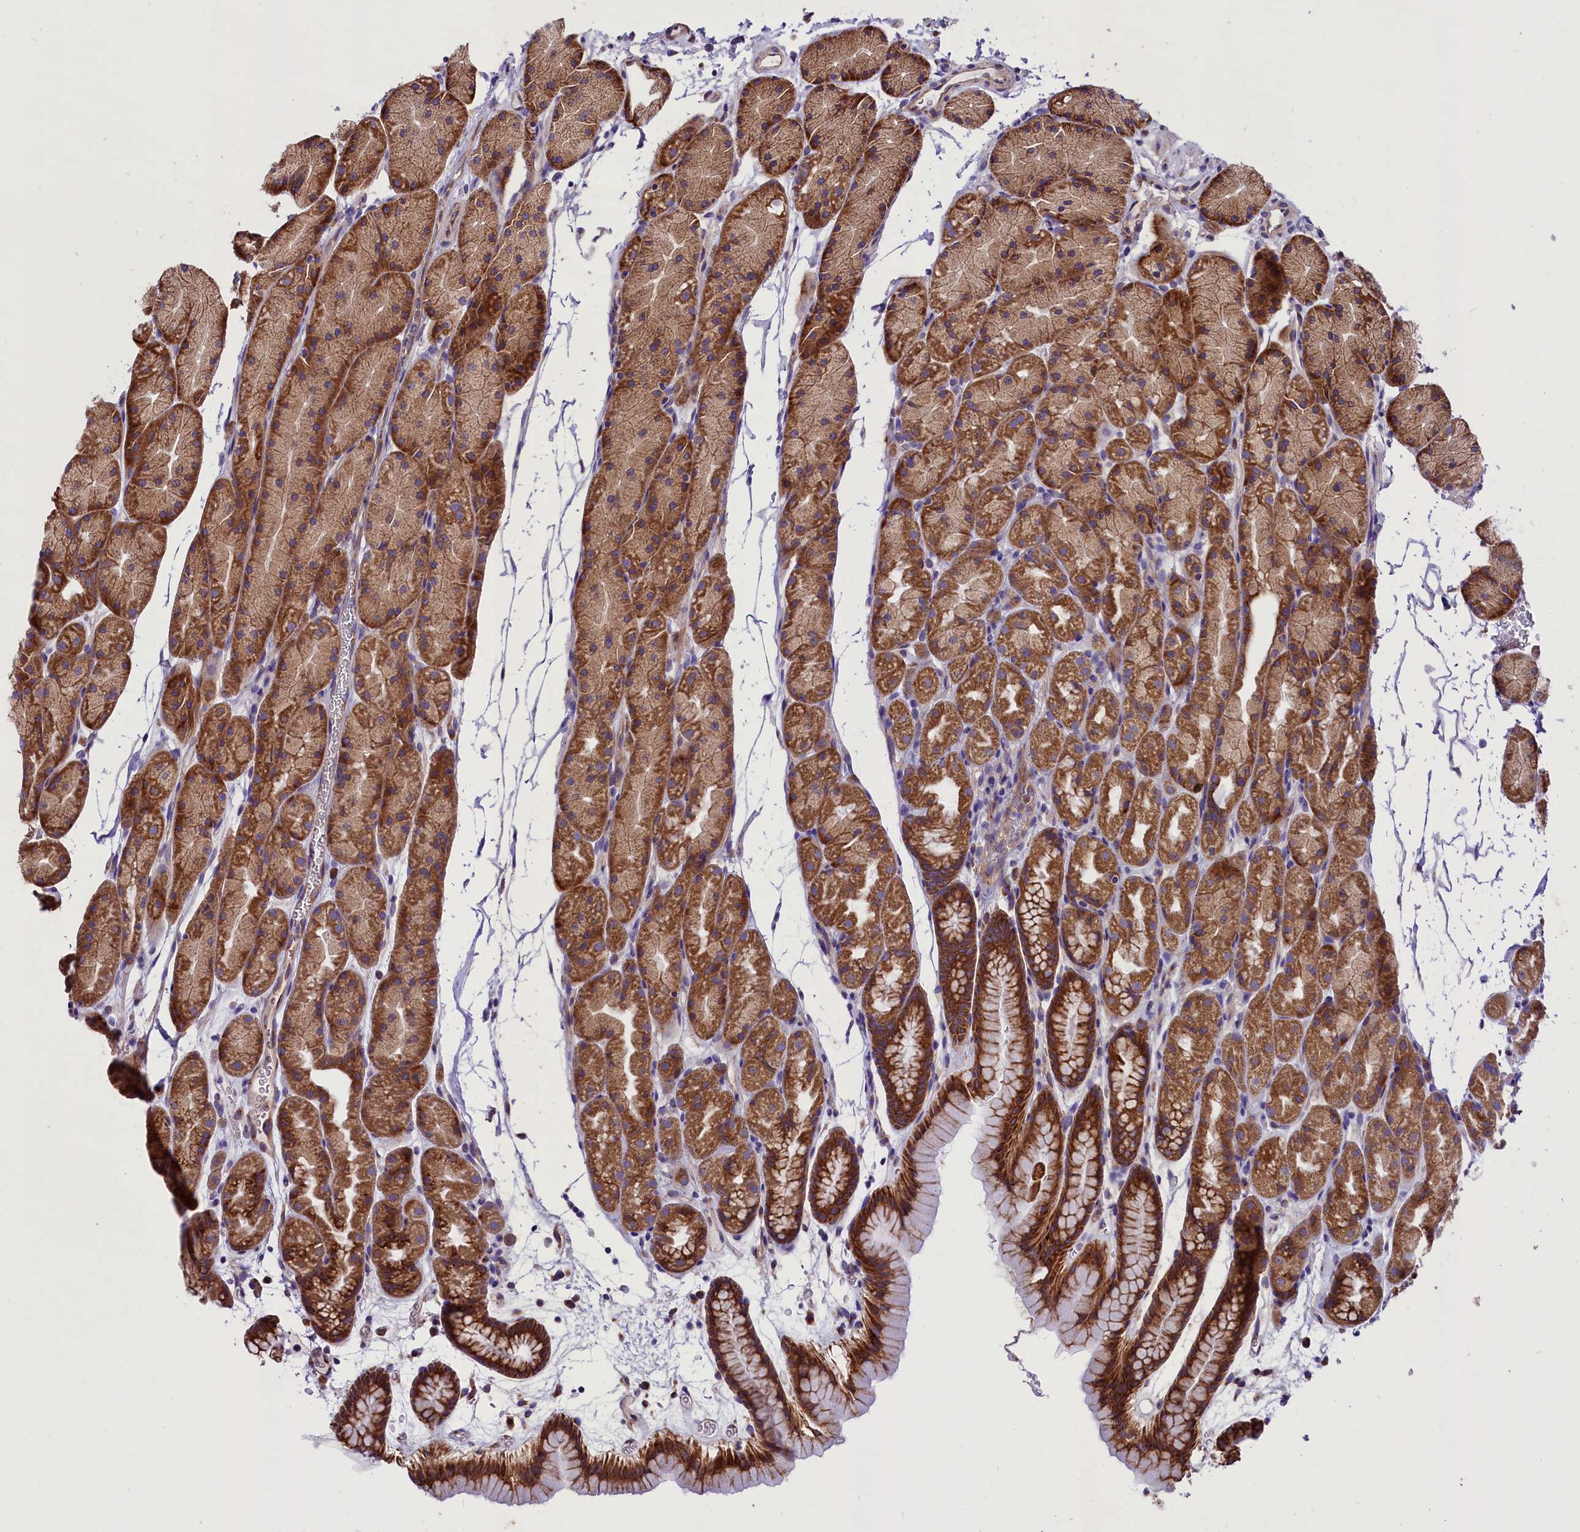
{"staining": {"intensity": "strong", "quantity": ">75%", "location": "cytoplasmic/membranous"}, "tissue": "stomach", "cell_type": "Glandular cells", "image_type": "normal", "snomed": [{"axis": "morphology", "description": "Normal tissue, NOS"}, {"axis": "topography", "description": "Stomach, upper"}, {"axis": "topography", "description": "Stomach"}], "caption": "A brown stain labels strong cytoplasmic/membranous staining of a protein in glandular cells of normal human stomach. The staining was performed using DAB, with brown indicating positive protein expression. Nuclei are stained blue with hematoxylin.", "gene": "PTPRU", "patient": {"sex": "male", "age": 47}}